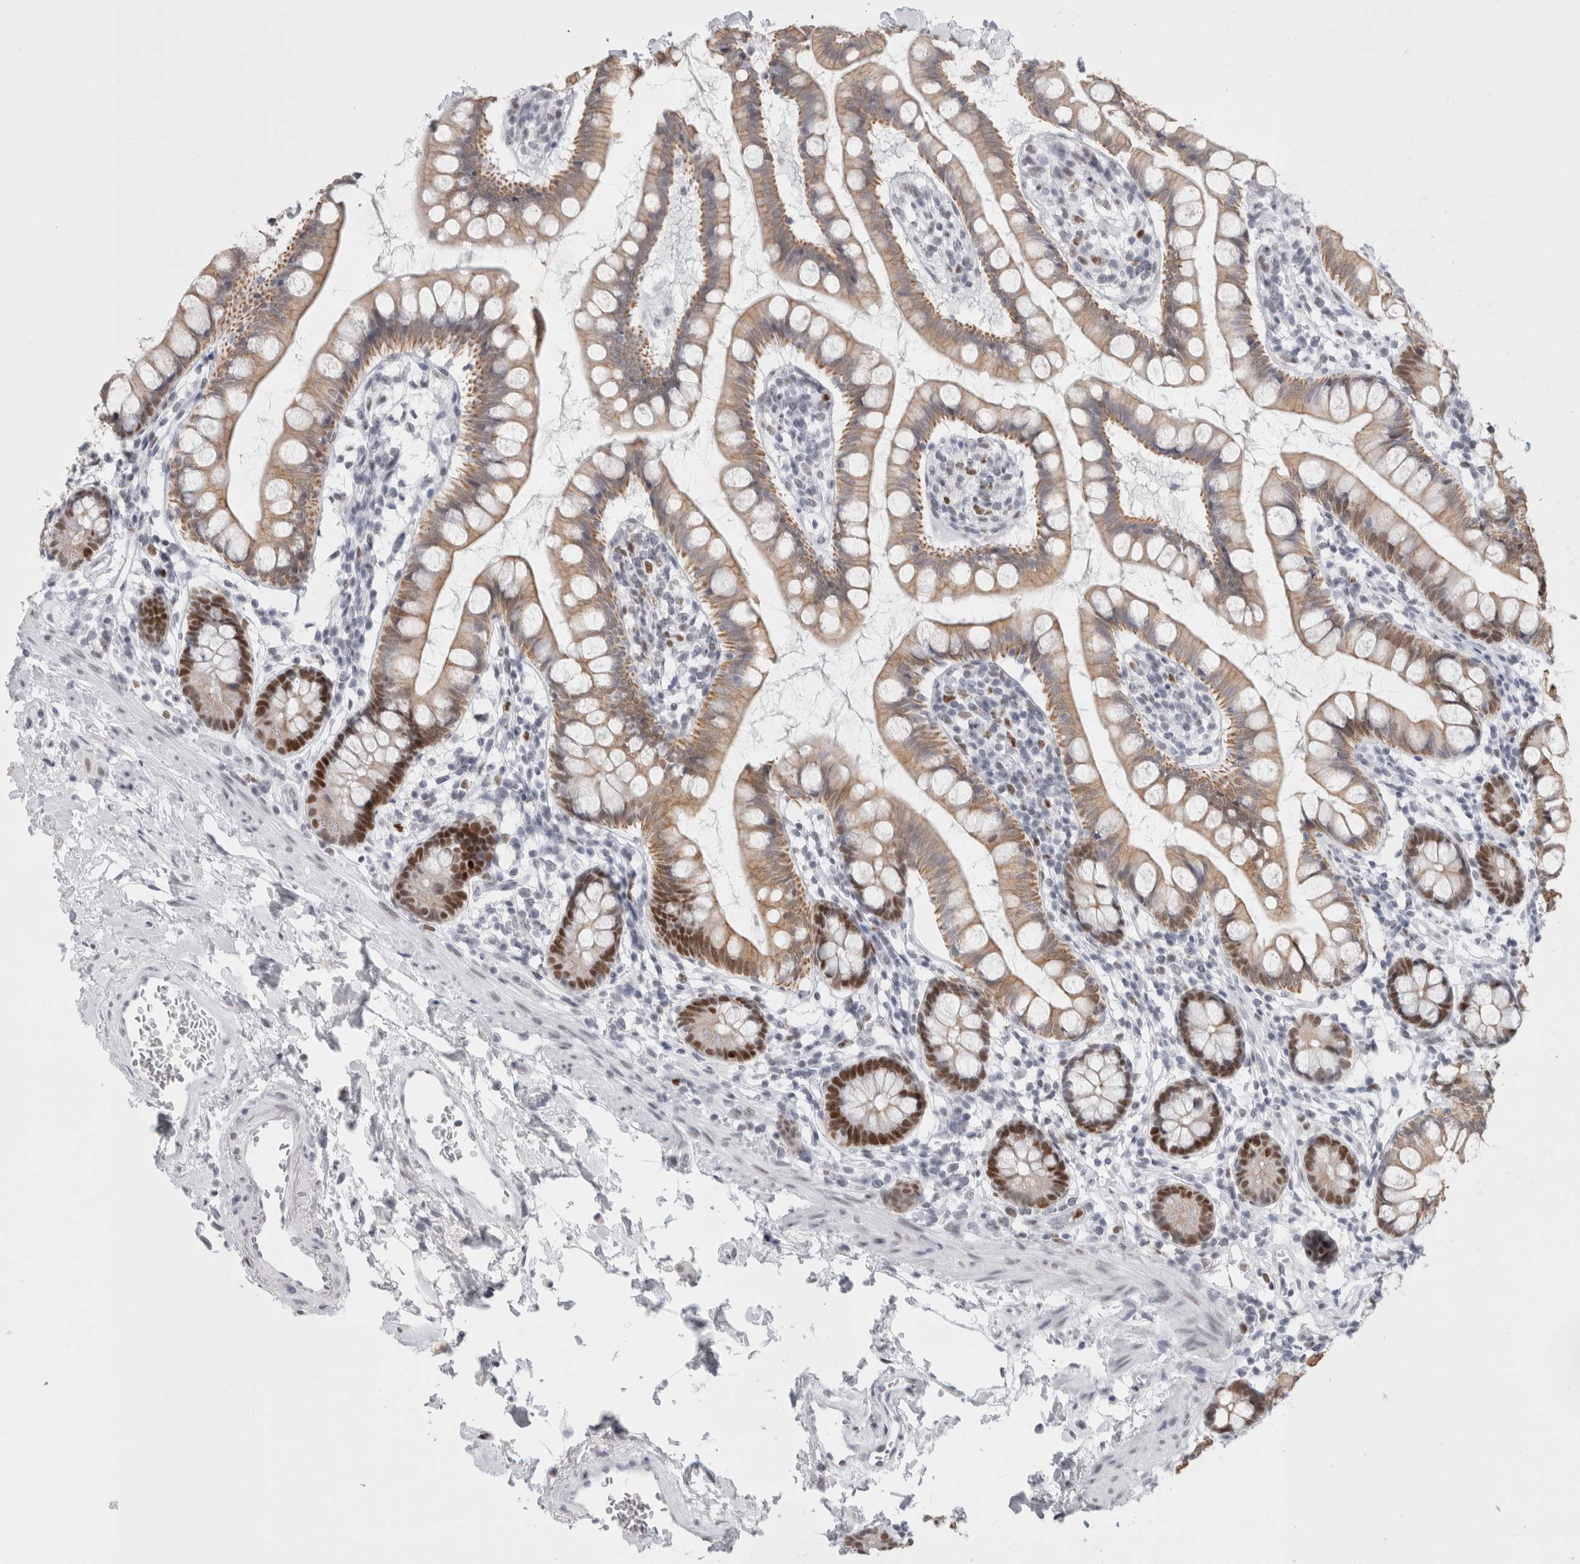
{"staining": {"intensity": "moderate", "quantity": "25%-75%", "location": "cytoplasmic/membranous,nuclear"}, "tissue": "small intestine", "cell_type": "Glandular cells", "image_type": "normal", "snomed": [{"axis": "morphology", "description": "Normal tissue, NOS"}, {"axis": "topography", "description": "Small intestine"}], "caption": "Immunohistochemical staining of benign human small intestine displays moderate cytoplasmic/membranous,nuclear protein expression in approximately 25%-75% of glandular cells. (DAB = brown stain, brightfield microscopy at high magnification).", "gene": "SMARCC1", "patient": {"sex": "female", "age": 84}}